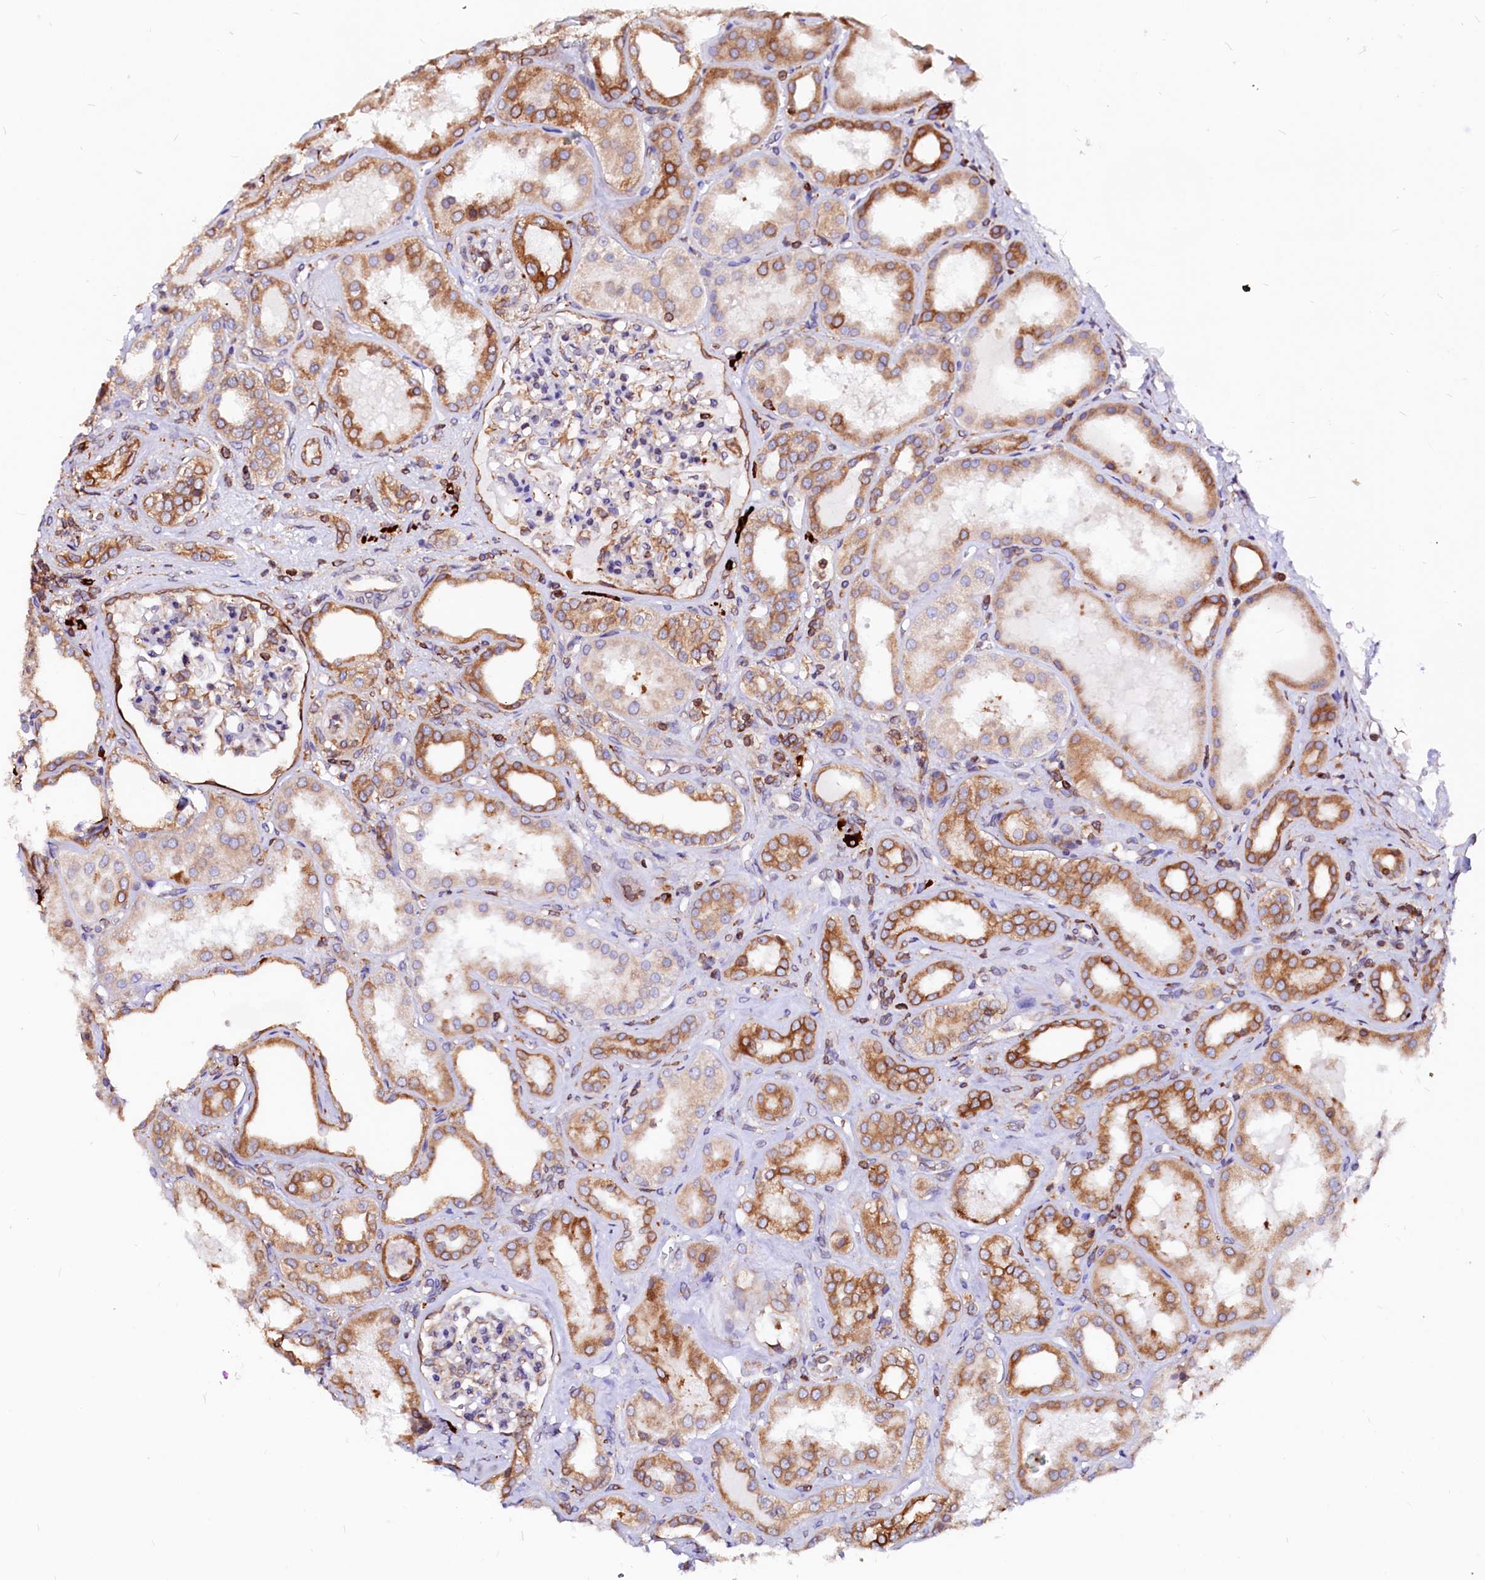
{"staining": {"intensity": "moderate", "quantity": "<25%", "location": "cytoplasmic/membranous"}, "tissue": "kidney", "cell_type": "Cells in glomeruli", "image_type": "normal", "snomed": [{"axis": "morphology", "description": "Normal tissue, NOS"}, {"axis": "topography", "description": "Kidney"}], "caption": "Protein staining of benign kidney displays moderate cytoplasmic/membranous expression in about <25% of cells in glomeruli.", "gene": "DERL1", "patient": {"sex": "female", "age": 56}}